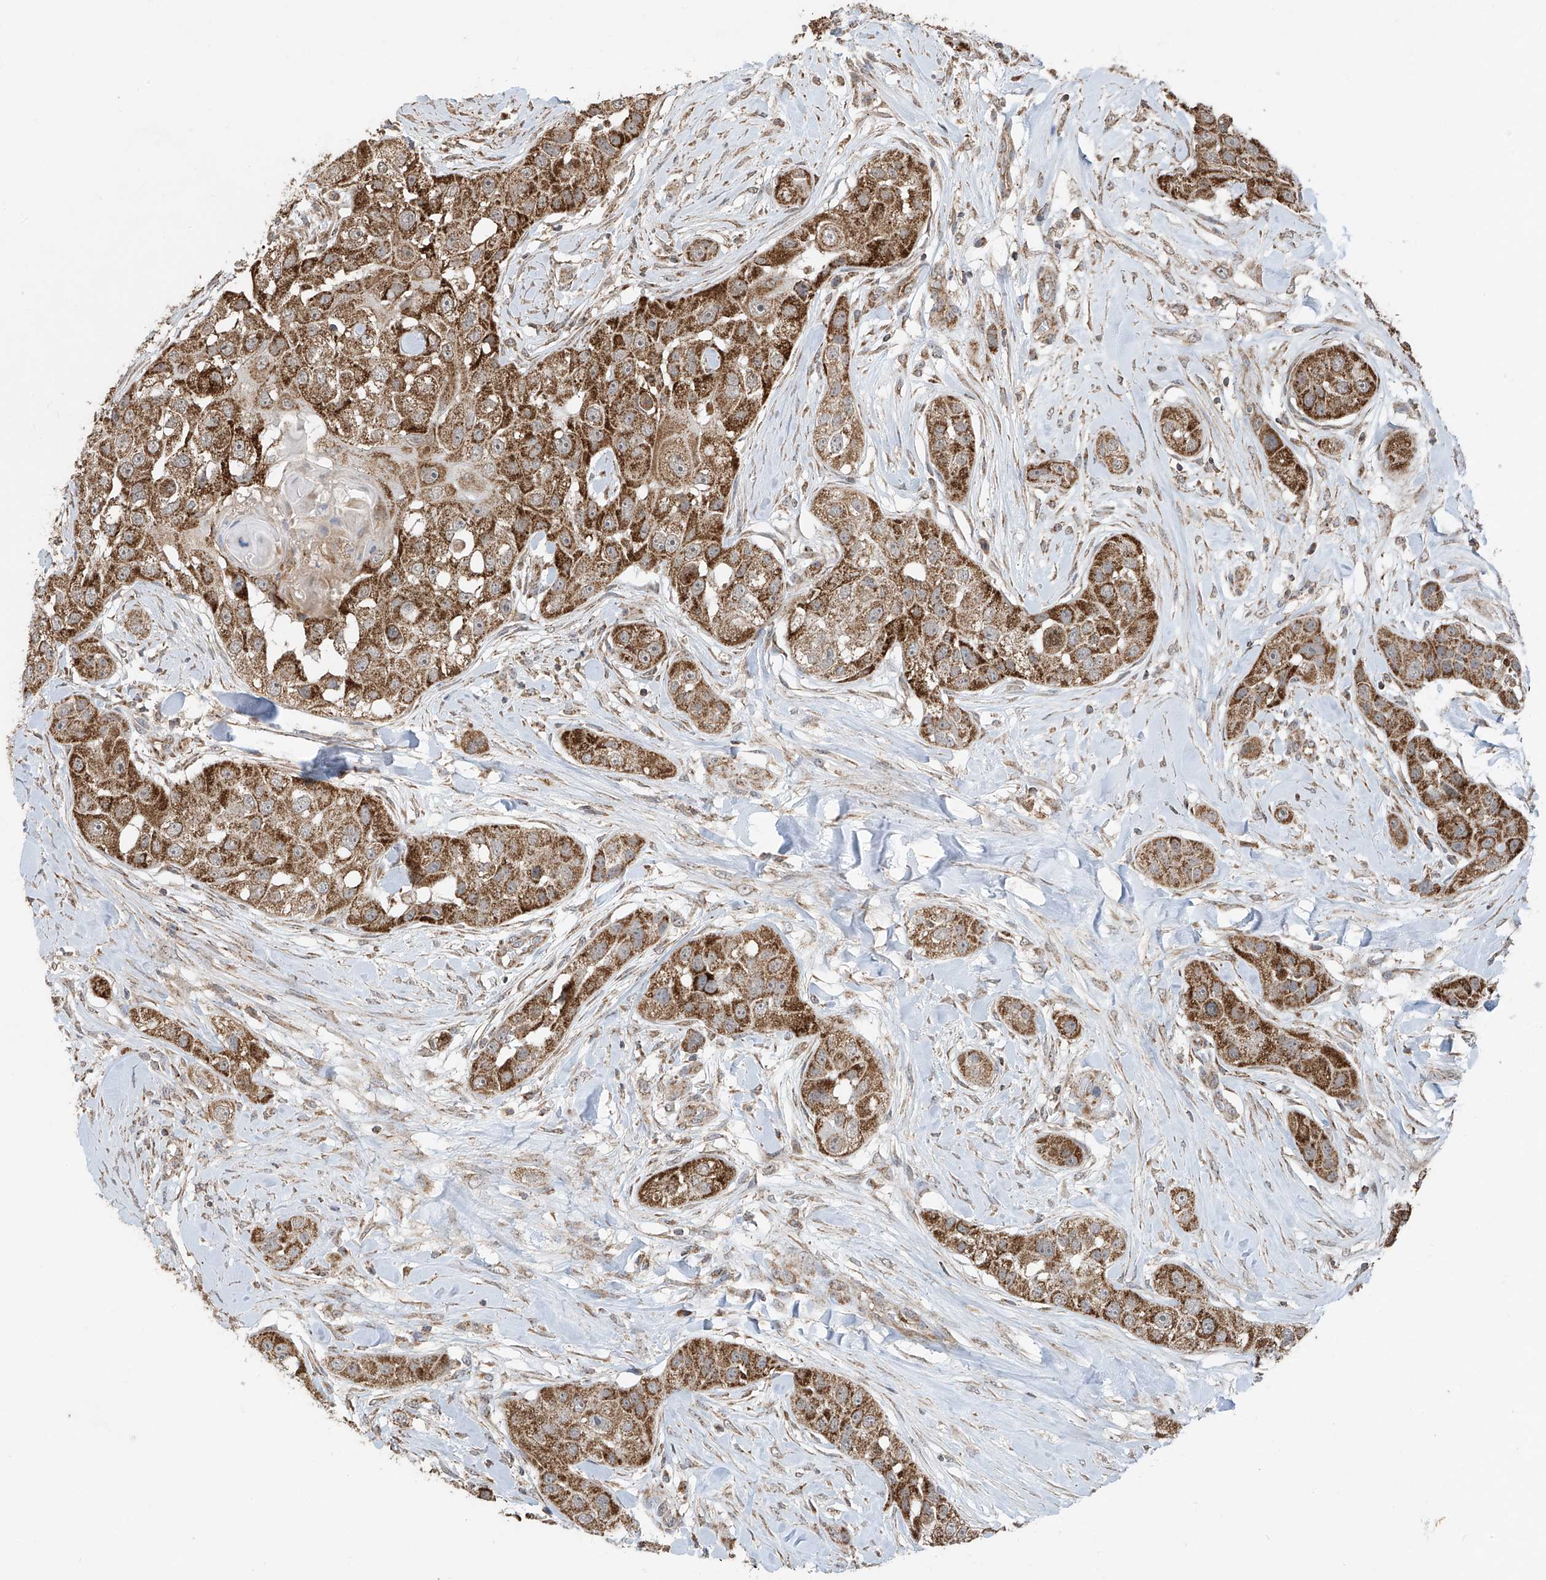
{"staining": {"intensity": "moderate", "quantity": ">75%", "location": "cytoplasmic/membranous"}, "tissue": "head and neck cancer", "cell_type": "Tumor cells", "image_type": "cancer", "snomed": [{"axis": "morphology", "description": "Normal tissue, NOS"}, {"axis": "morphology", "description": "Squamous cell carcinoma, NOS"}, {"axis": "topography", "description": "Skeletal muscle"}, {"axis": "topography", "description": "Head-Neck"}], "caption": "An immunohistochemistry (IHC) image of neoplastic tissue is shown. Protein staining in brown shows moderate cytoplasmic/membranous positivity in head and neck cancer (squamous cell carcinoma) within tumor cells.", "gene": "UQCC1", "patient": {"sex": "male", "age": 51}}